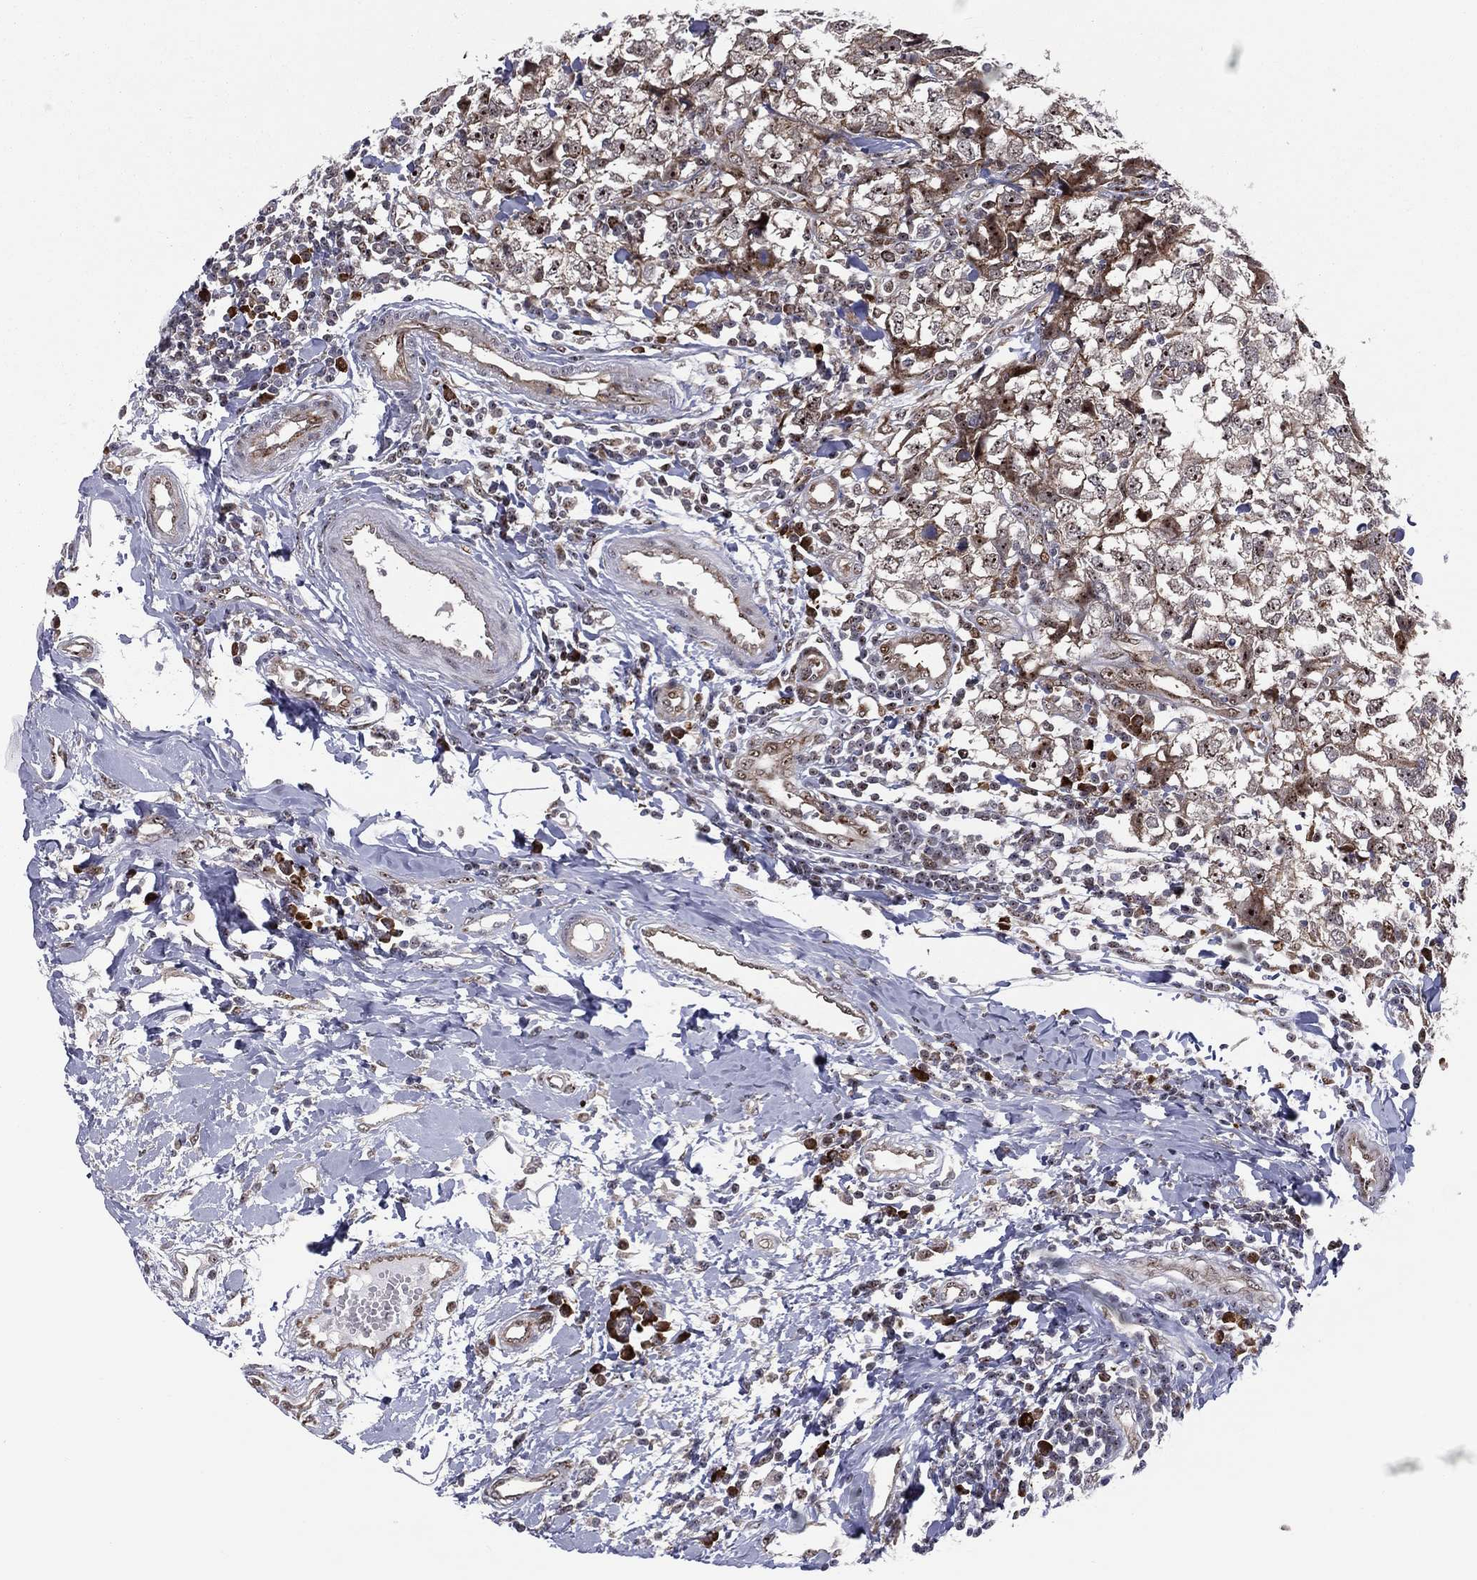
{"staining": {"intensity": "strong", "quantity": "<25%", "location": "cytoplasmic/membranous"}, "tissue": "breast cancer", "cell_type": "Tumor cells", "image_type": "cancer", "snomed": [{"axis": "morphology", "description": "Duct carcinoma"}, {"axis": "topography", "description": "Breast"}], "caption": "High-magnification brightfield microscopy of breast cancer stained with DAB (3,3'-diaminobenzidine) (brown) and counterstained with hematoxylin (blue). tumor cells exhibit strong cytoplasmic/membranous positivity is appreciated in approximately<25% of cells.", "gene": "VHL", "patient": {"sex": "female", "age": 30}}